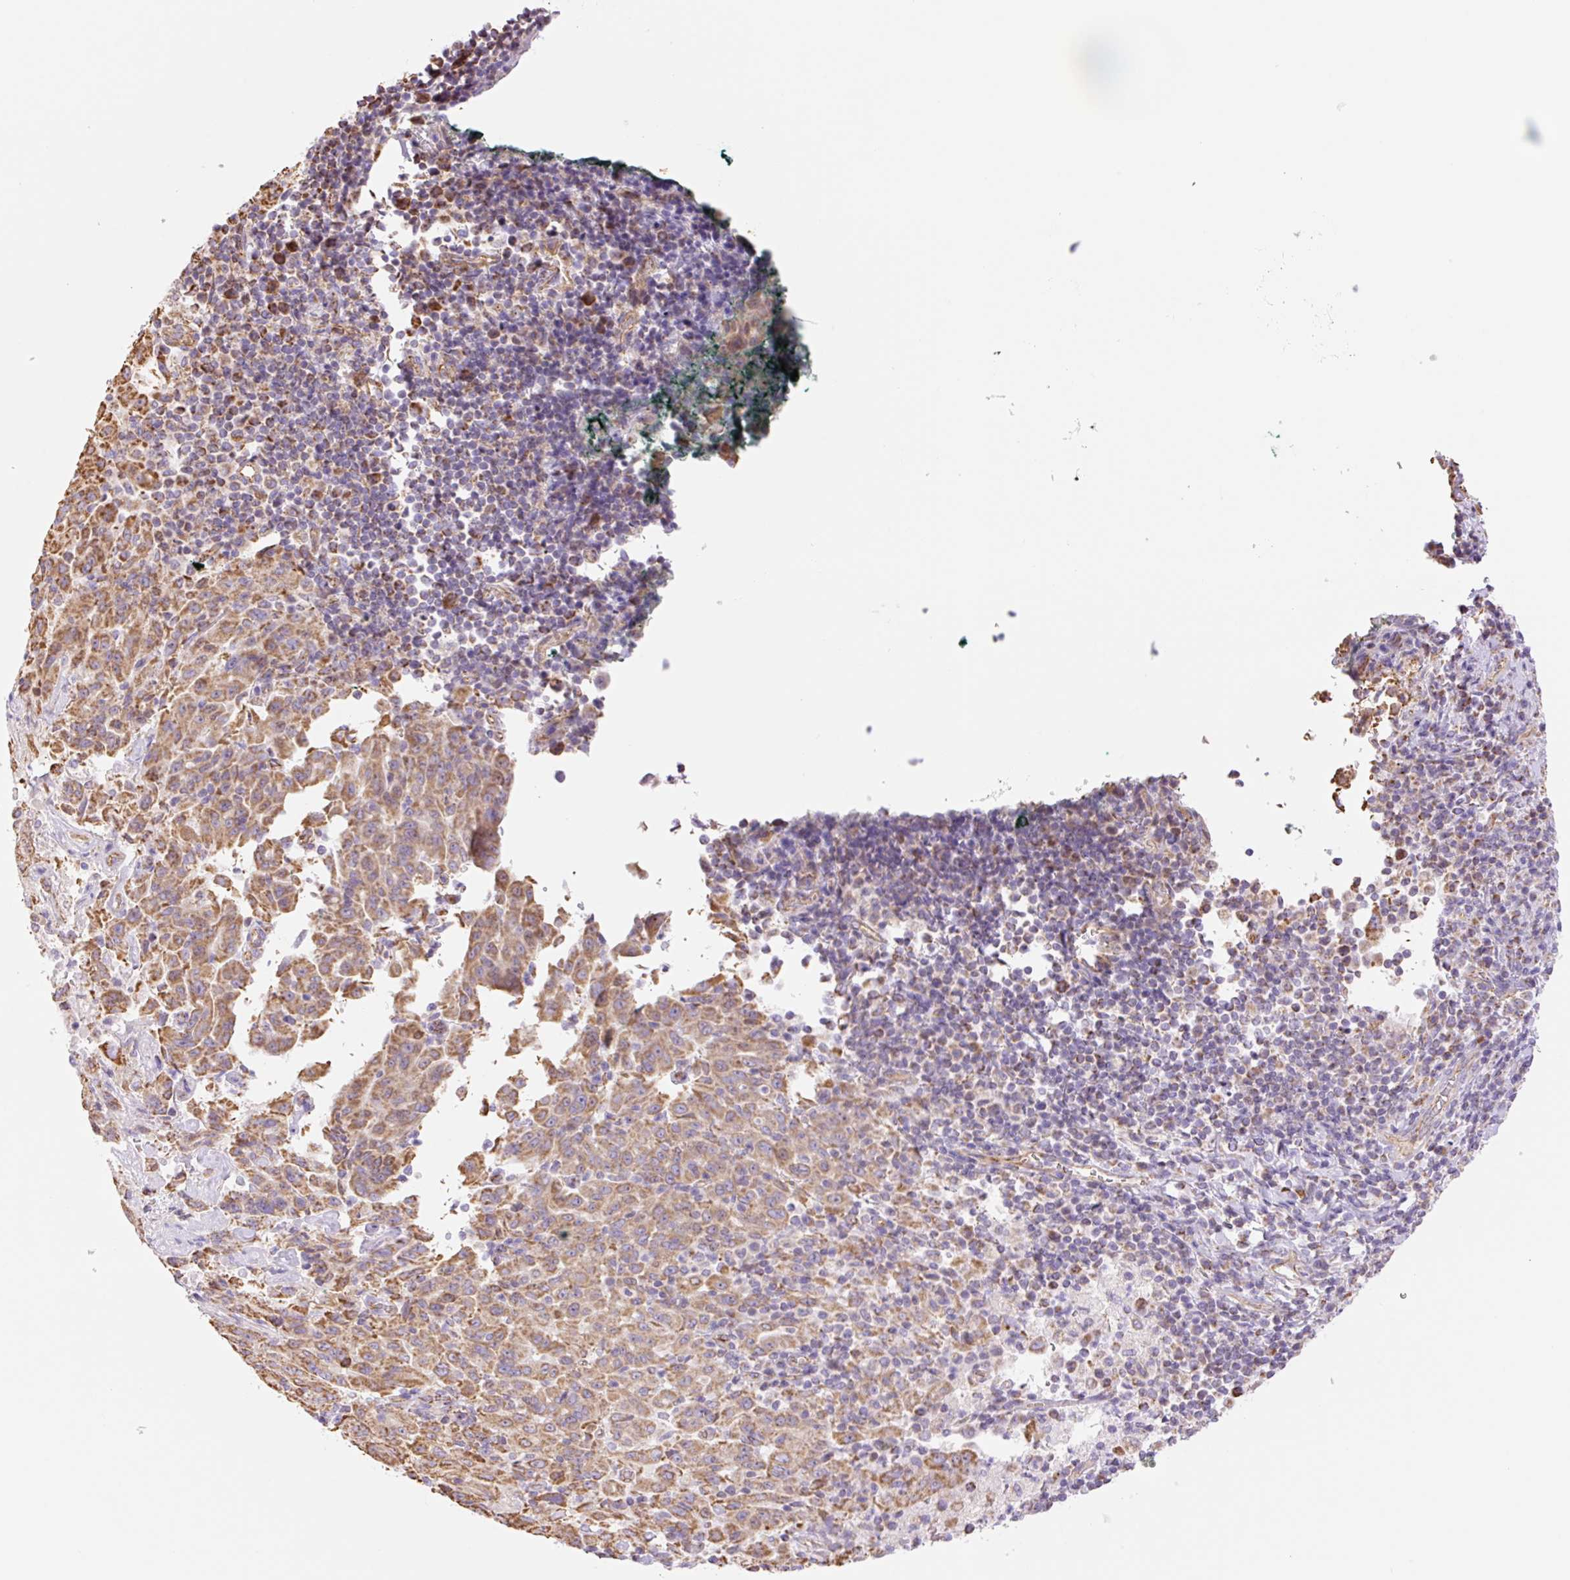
{"staining": {"intensity": "moderate", "quantity": ">75%", "location": "cytoplasmic/membranous"}, "tissue": "pancreatic cancer", "cell_type": "Tumor cells", "image_type": "cancer", "snomed": [{"axis": "morphology", "description": "Adenocarcinoma, NOS"}, {"axis": "topography", "description": "Pancreas"}], "caption": "Moderate cytoplasmic/membranous protein staining is seen in about >75% of tumor cells in pancreatic adenocarcinoma. Nuclei are stained in blue.", "gene": "ESAM", "patient": {"sex": "male", "age": 63}}